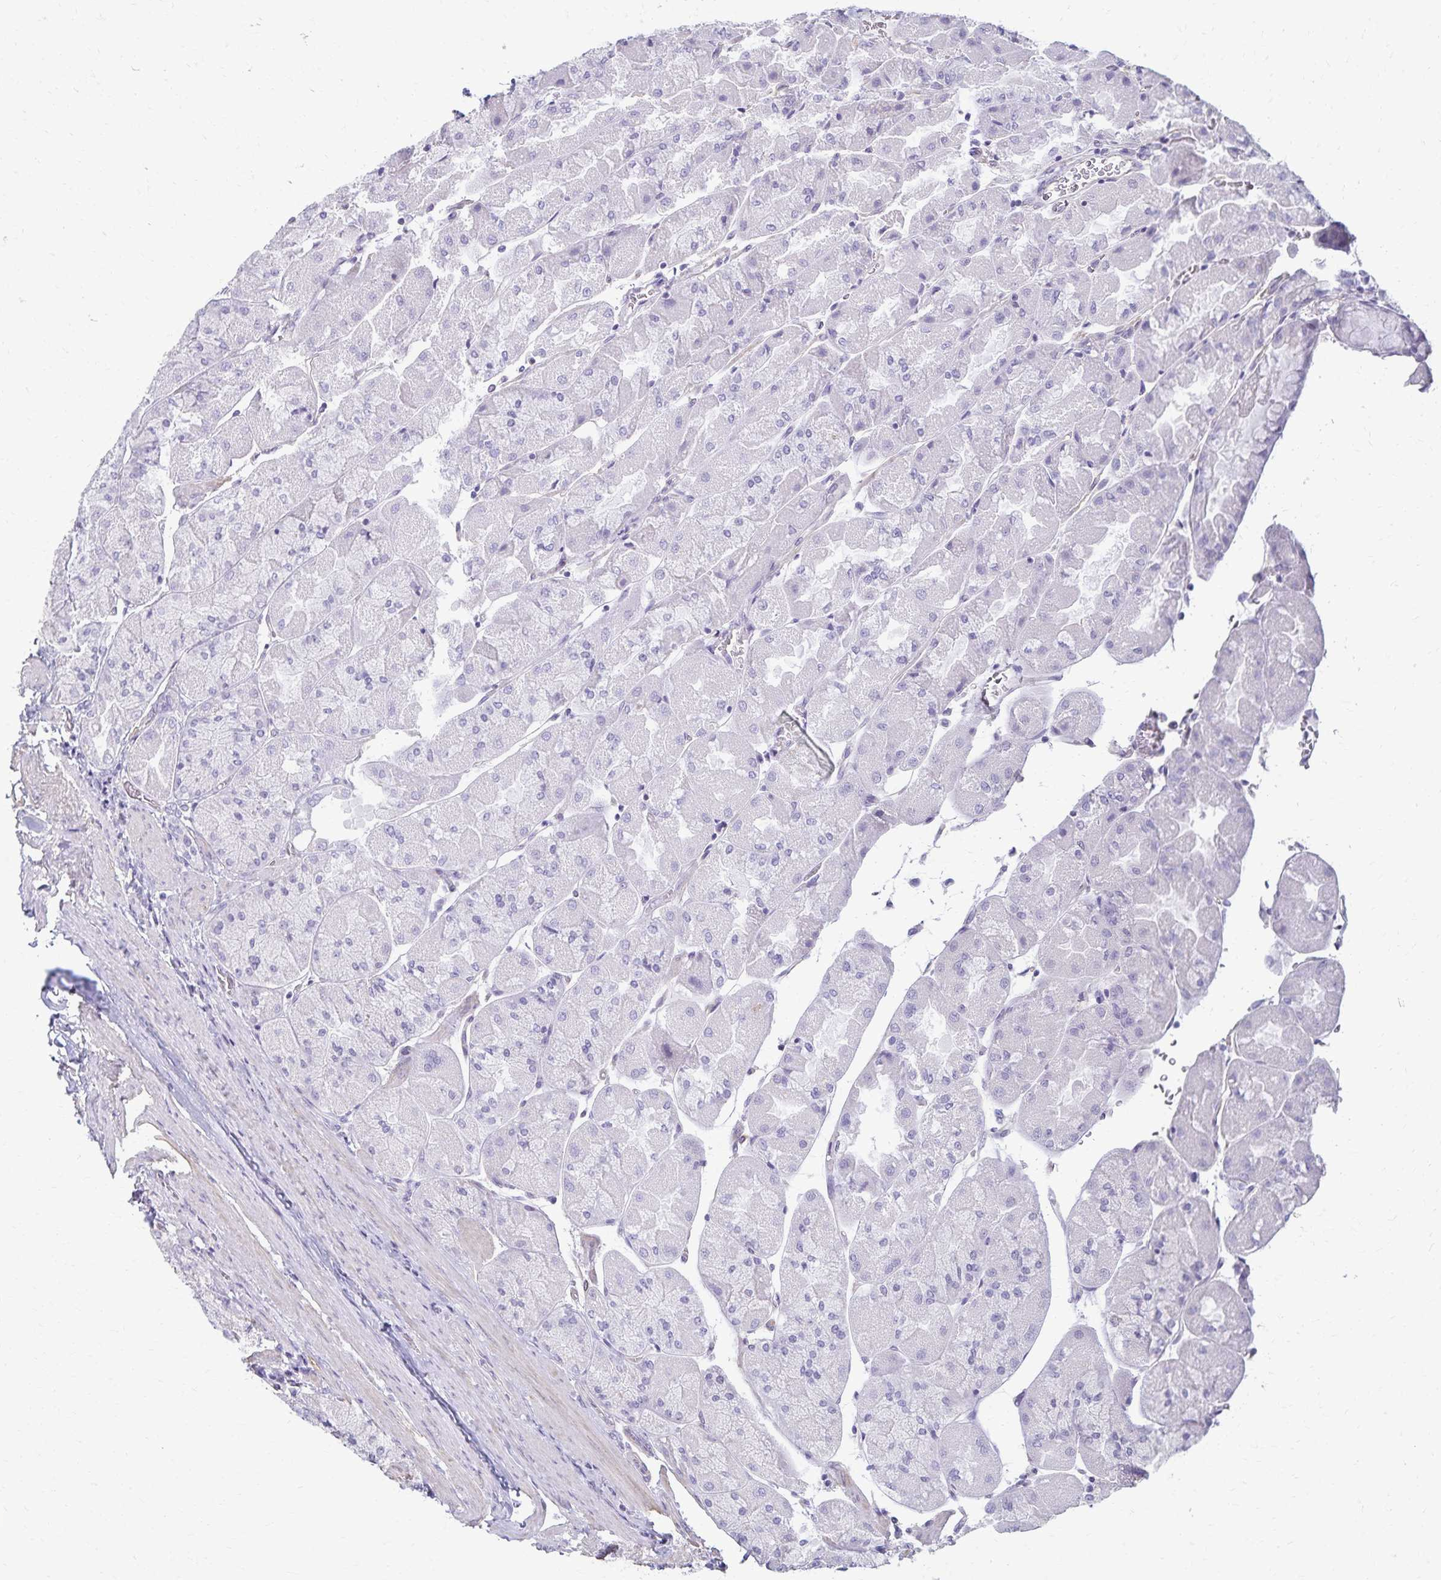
{"staining": {"intensity": "negative", "quantity": "none", "location": "none"}, "tissue": "stomach", "cell_type": "Glandular cells", "image_type": "normal", "snomed": [{"axis": "morphology", "description": "Normal tissue, NOS"}, {"axis": "topography", "description": "Stomach"}], "caption": "Micrograph shows no significant protein expression in glandular cells of normal stomach.", "gene": "KISS1", "patient": {"sex": "female", "age": 61}}